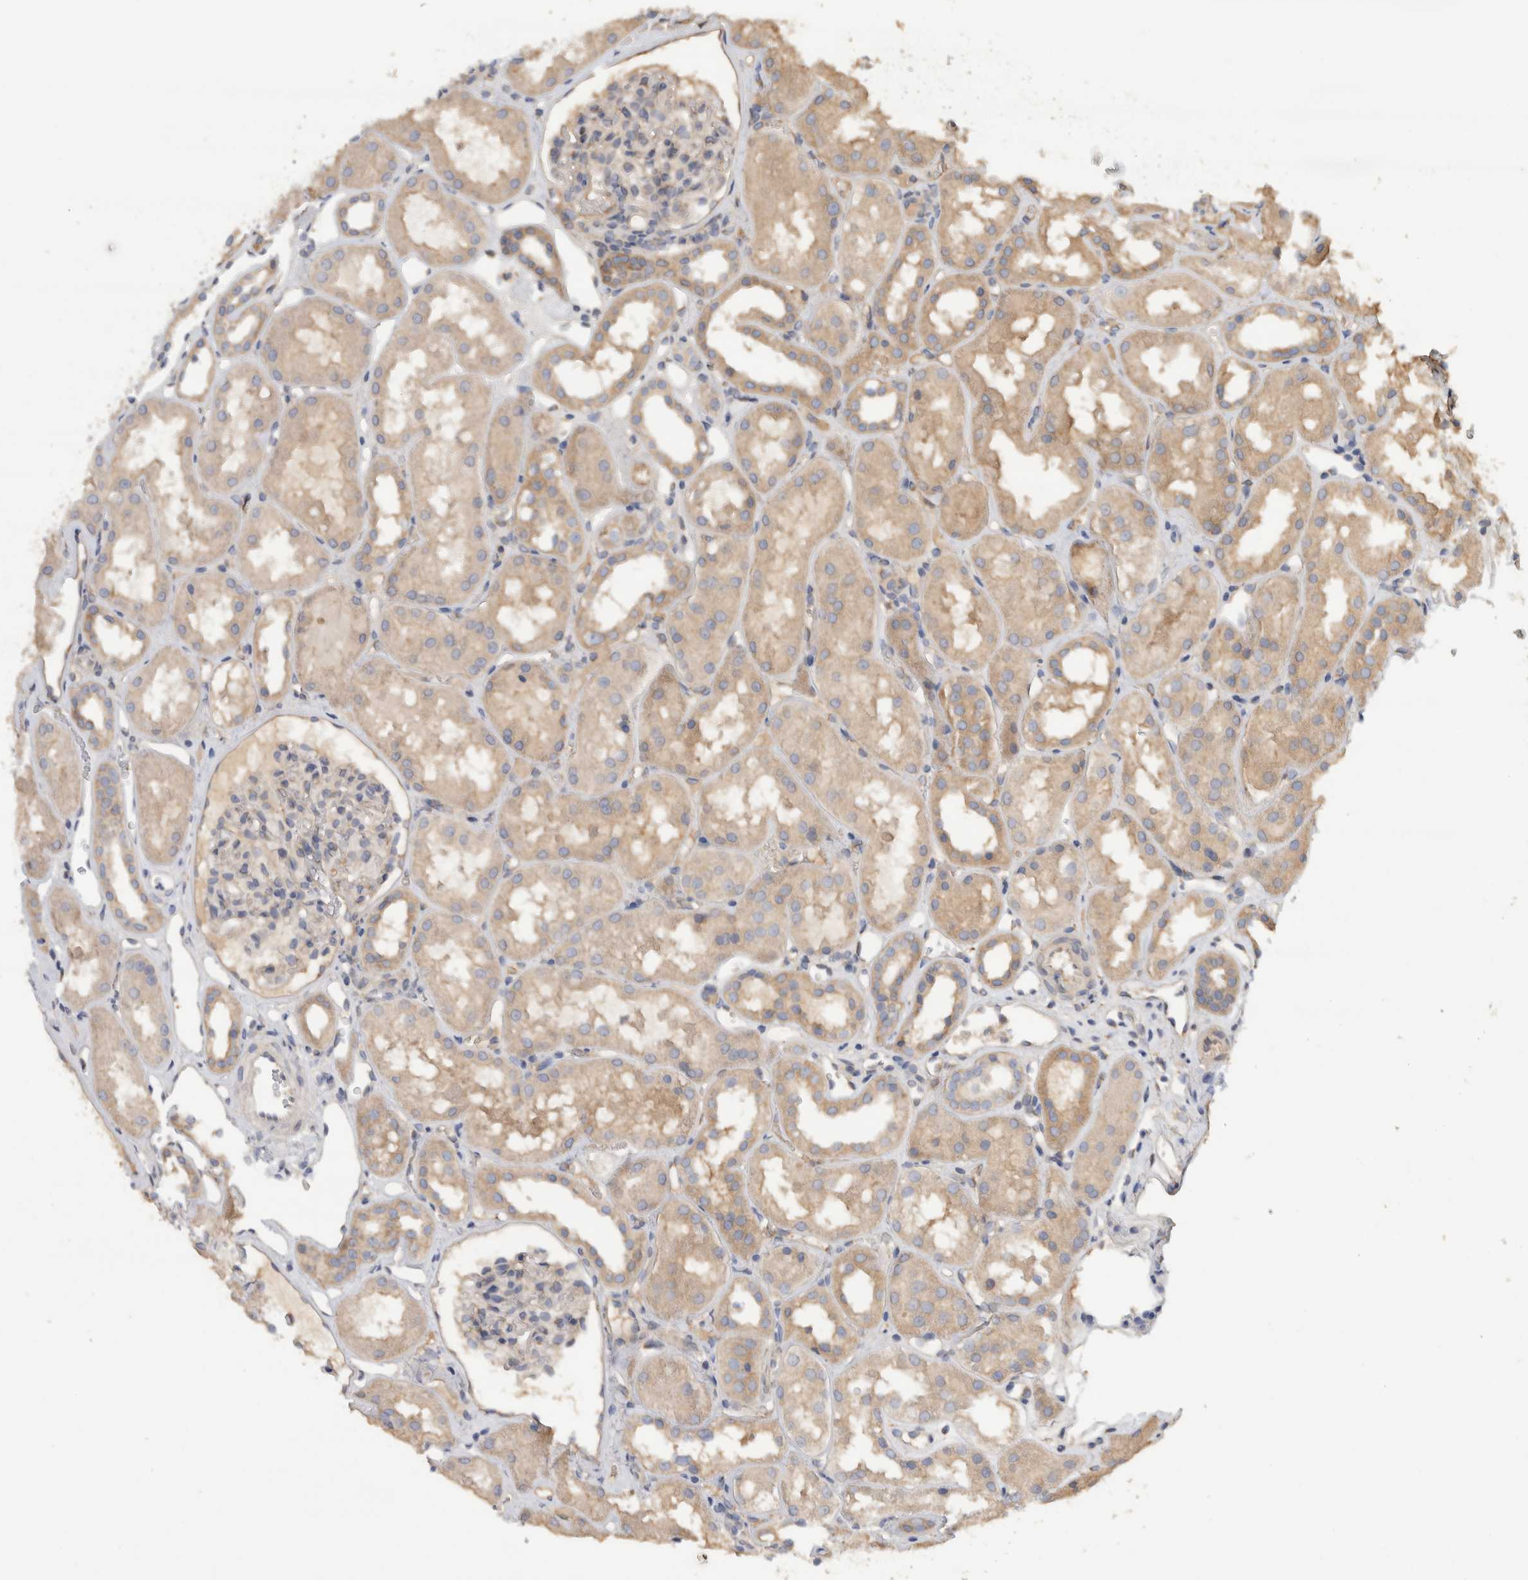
{"staining": {"intensity": "negative", "quantity": "none", "location": "none"}, "tissue": "kidney", "cell_type": "Cells in glomeruli", "image_type": "normal", "snomed": [{"axis": "morphology", "description": "Normal tissue, NOS"}, {"axis": "topography", "description": "Kidney"}], "caption": "A histopathology image of human kidney is negative for staining in cells in glomeruli. Nuclei are stained in blue.", "gene": "EIF4G3", "patient": {"sex": "male", "age": 16}}